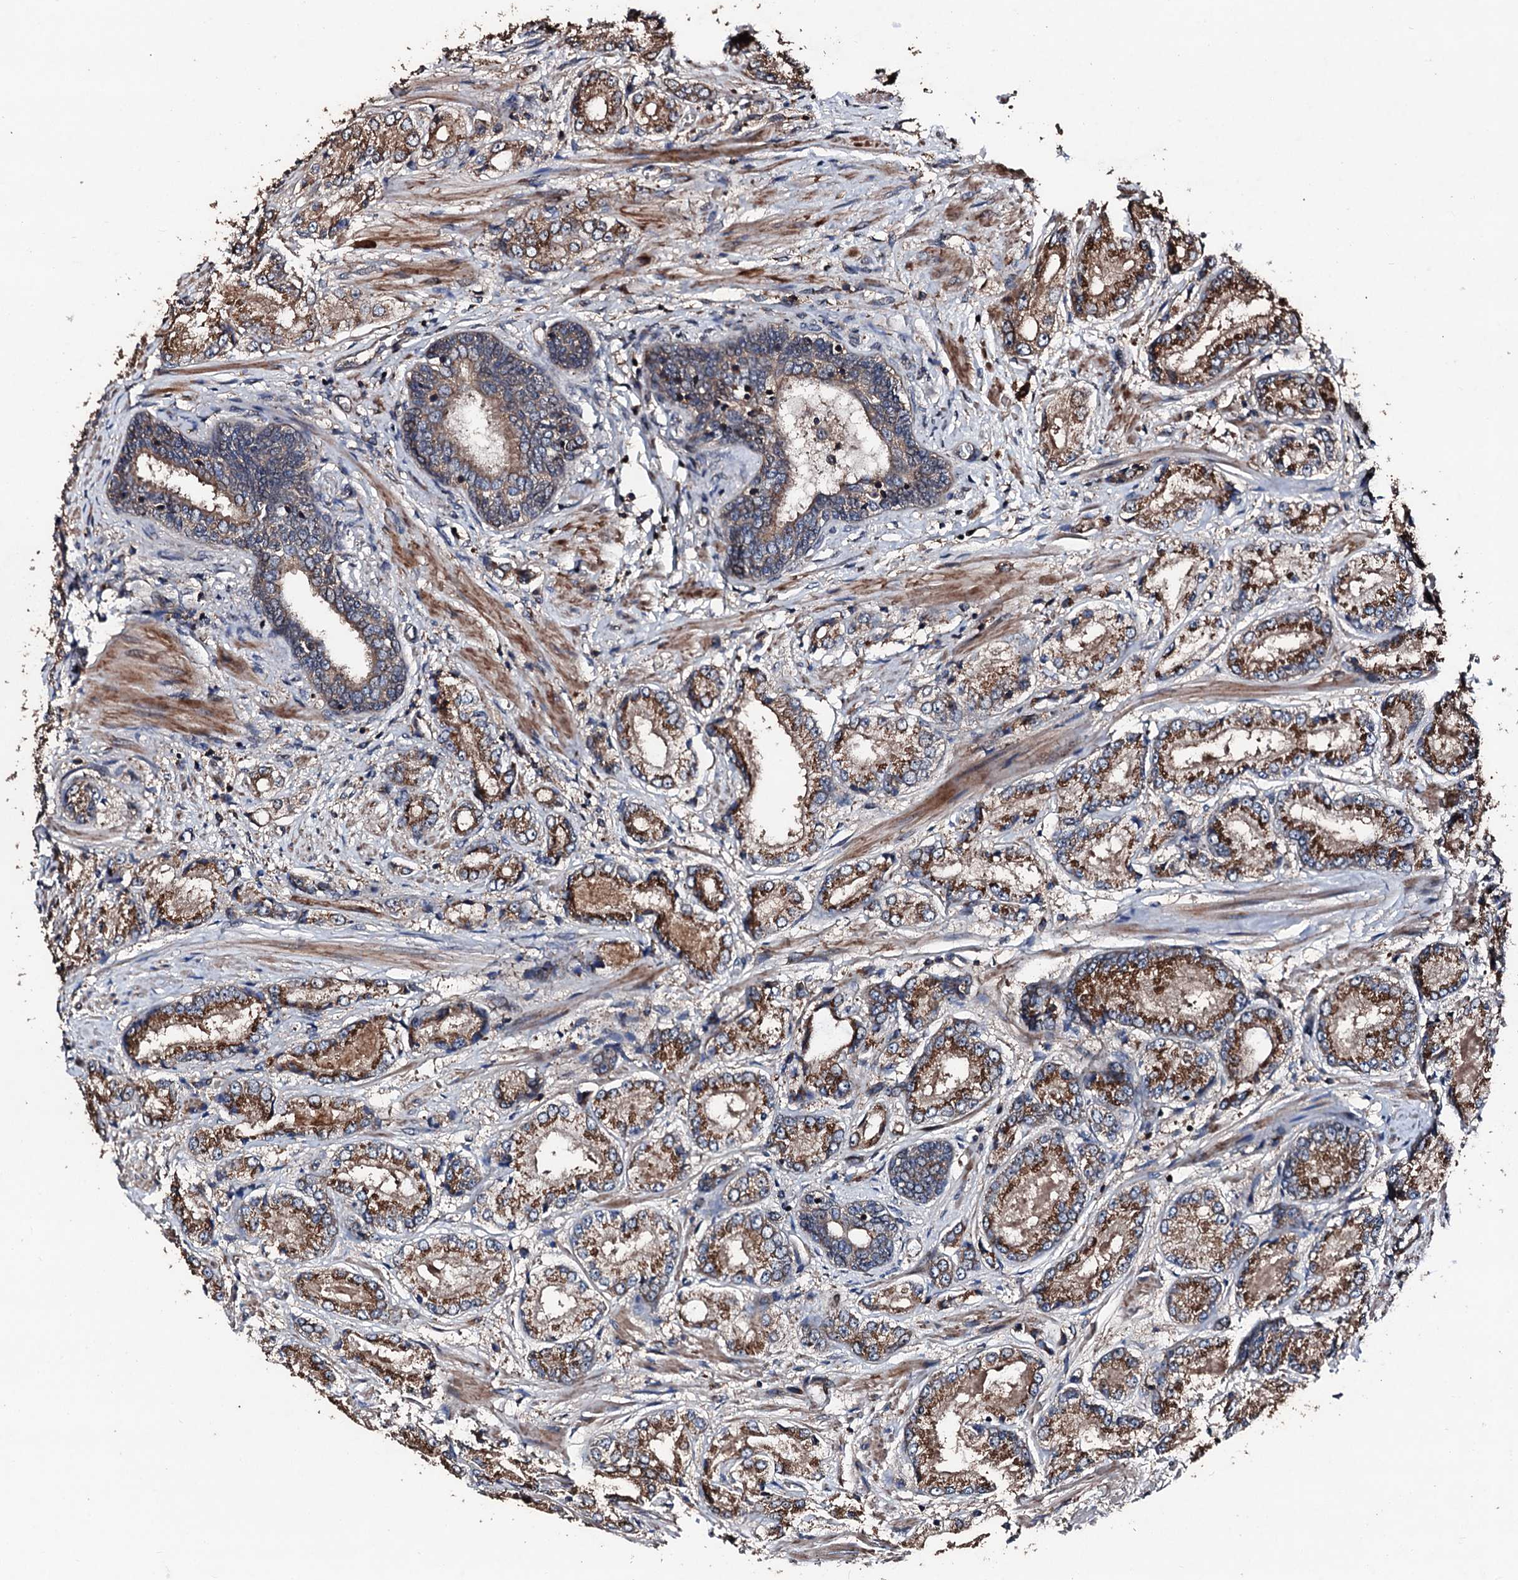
{"staining": {"intensity": "moderate", "quantity": ">75%", "location": "cytoplasmic/membranous"}, "tissue": "prostate cancer", "cell_type": "Tumor cells", "image_type": "cancer", "snomed": [{"axis": "morphology", "description": "Adenocarcinoma, High grade"}, {"axis": "topography", "description": "Prostate"}], "caption": "Protein staining shows moderate cytoplasmic/membranous staining in approximately >75% of tumor cells in prostate cancer. (Brightfield microscopy of DAB IHC at high magnification).", "gene": "KIF18A", "patient": {"sex": "male", "age": 59}}